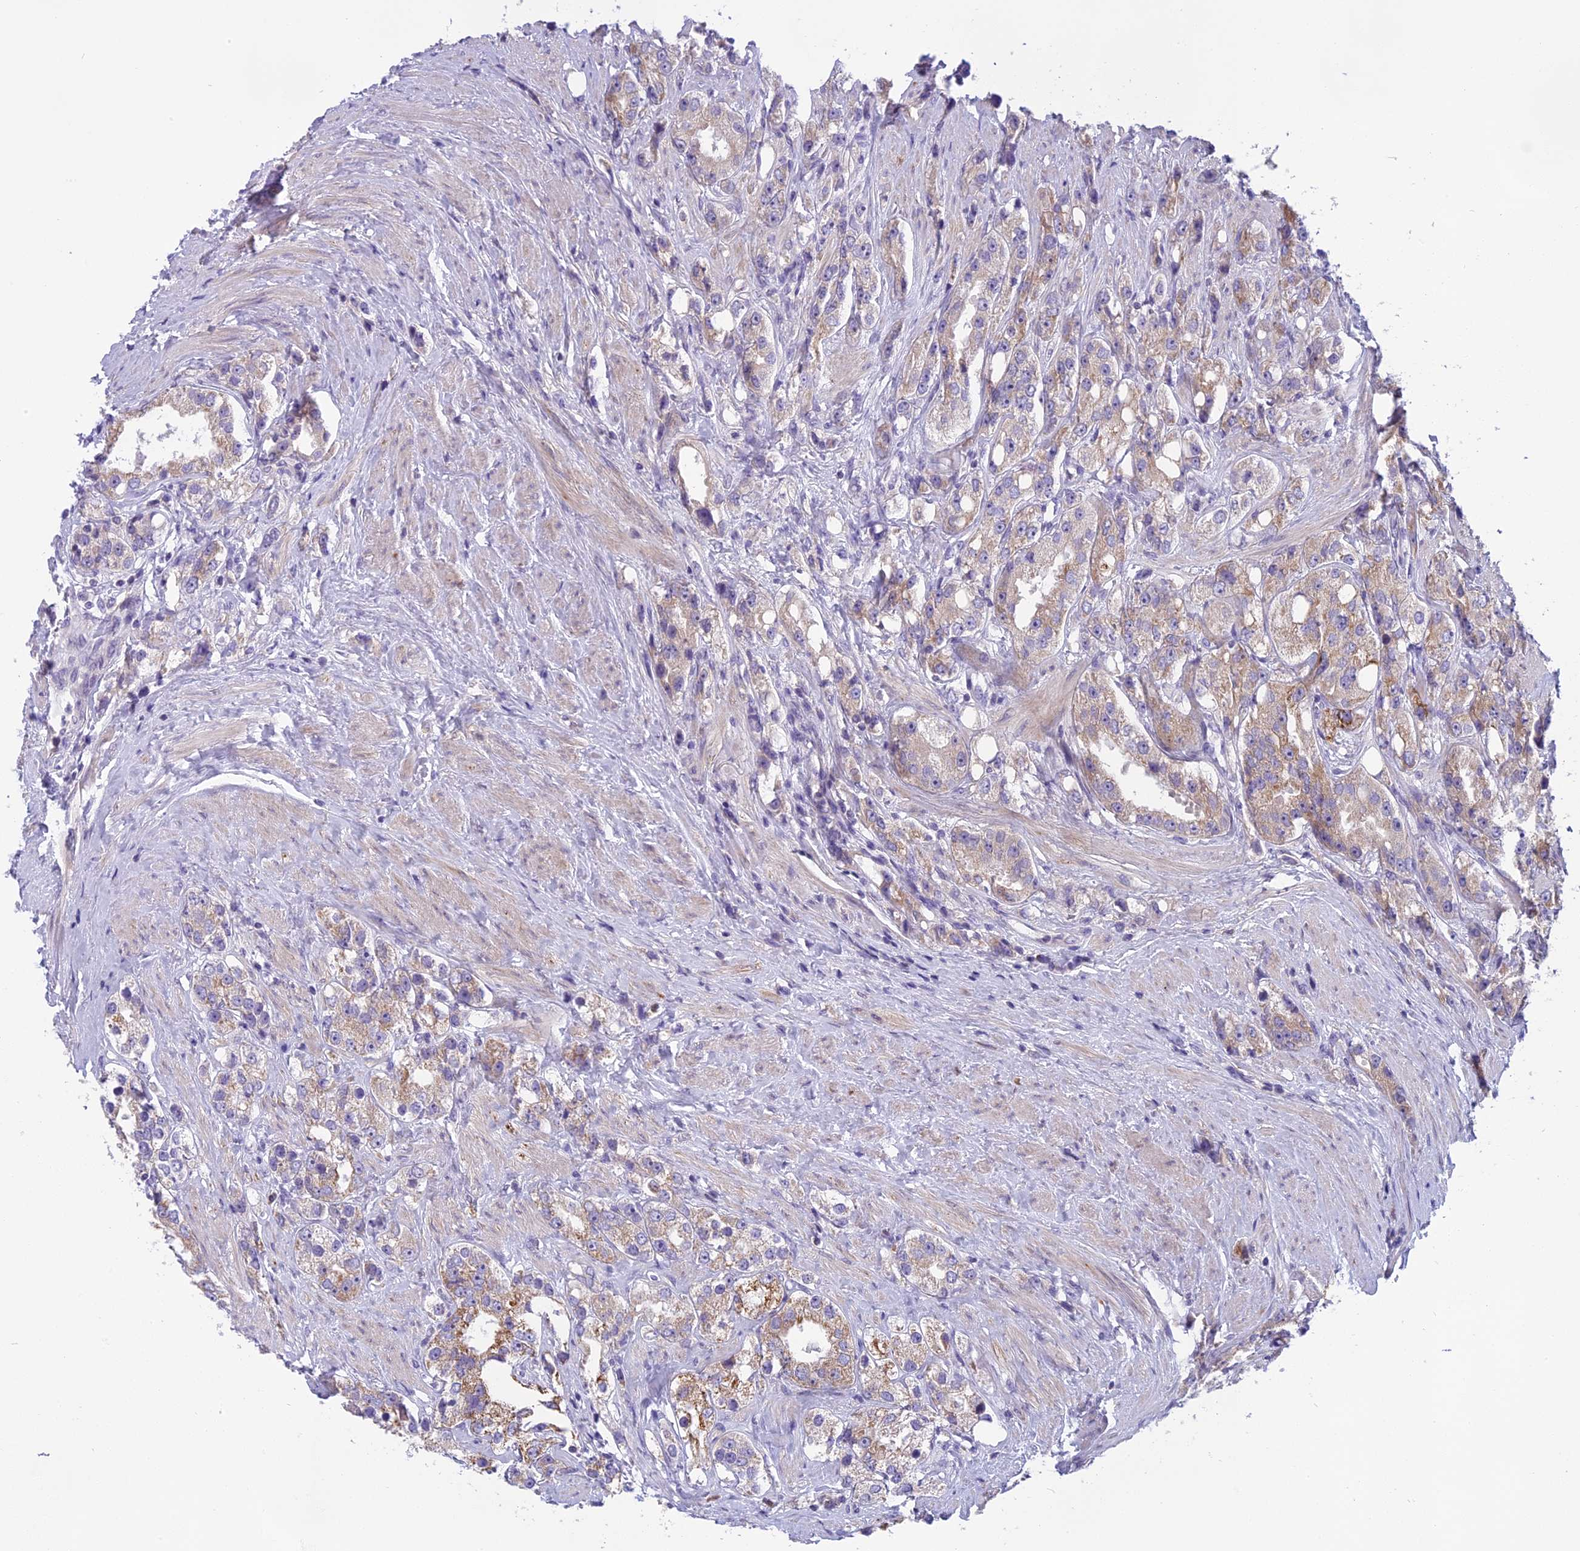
{"staining": {"intensity": "moderate", "quantity": "25%-75%", "location": "cytoplasmic/membranous"}, "tissue": "prostate cancer", "cell_type": "Tumor cells", "image_type": "cancer", "snomed": [{"axis": "morphology", "description": "Adenocarcinoma, NOS"}, {"axis": "topography", "description": "Prostate"}], "caption": "Prostate cancer was stained to show a protein in brown. There is medium levels of moderate cytoplasmic/membranous positivity in approximately 25%-75% of tumor cells.", "gene": "ARHGEF37", "patient": {"sex": "male", "age": 79}}